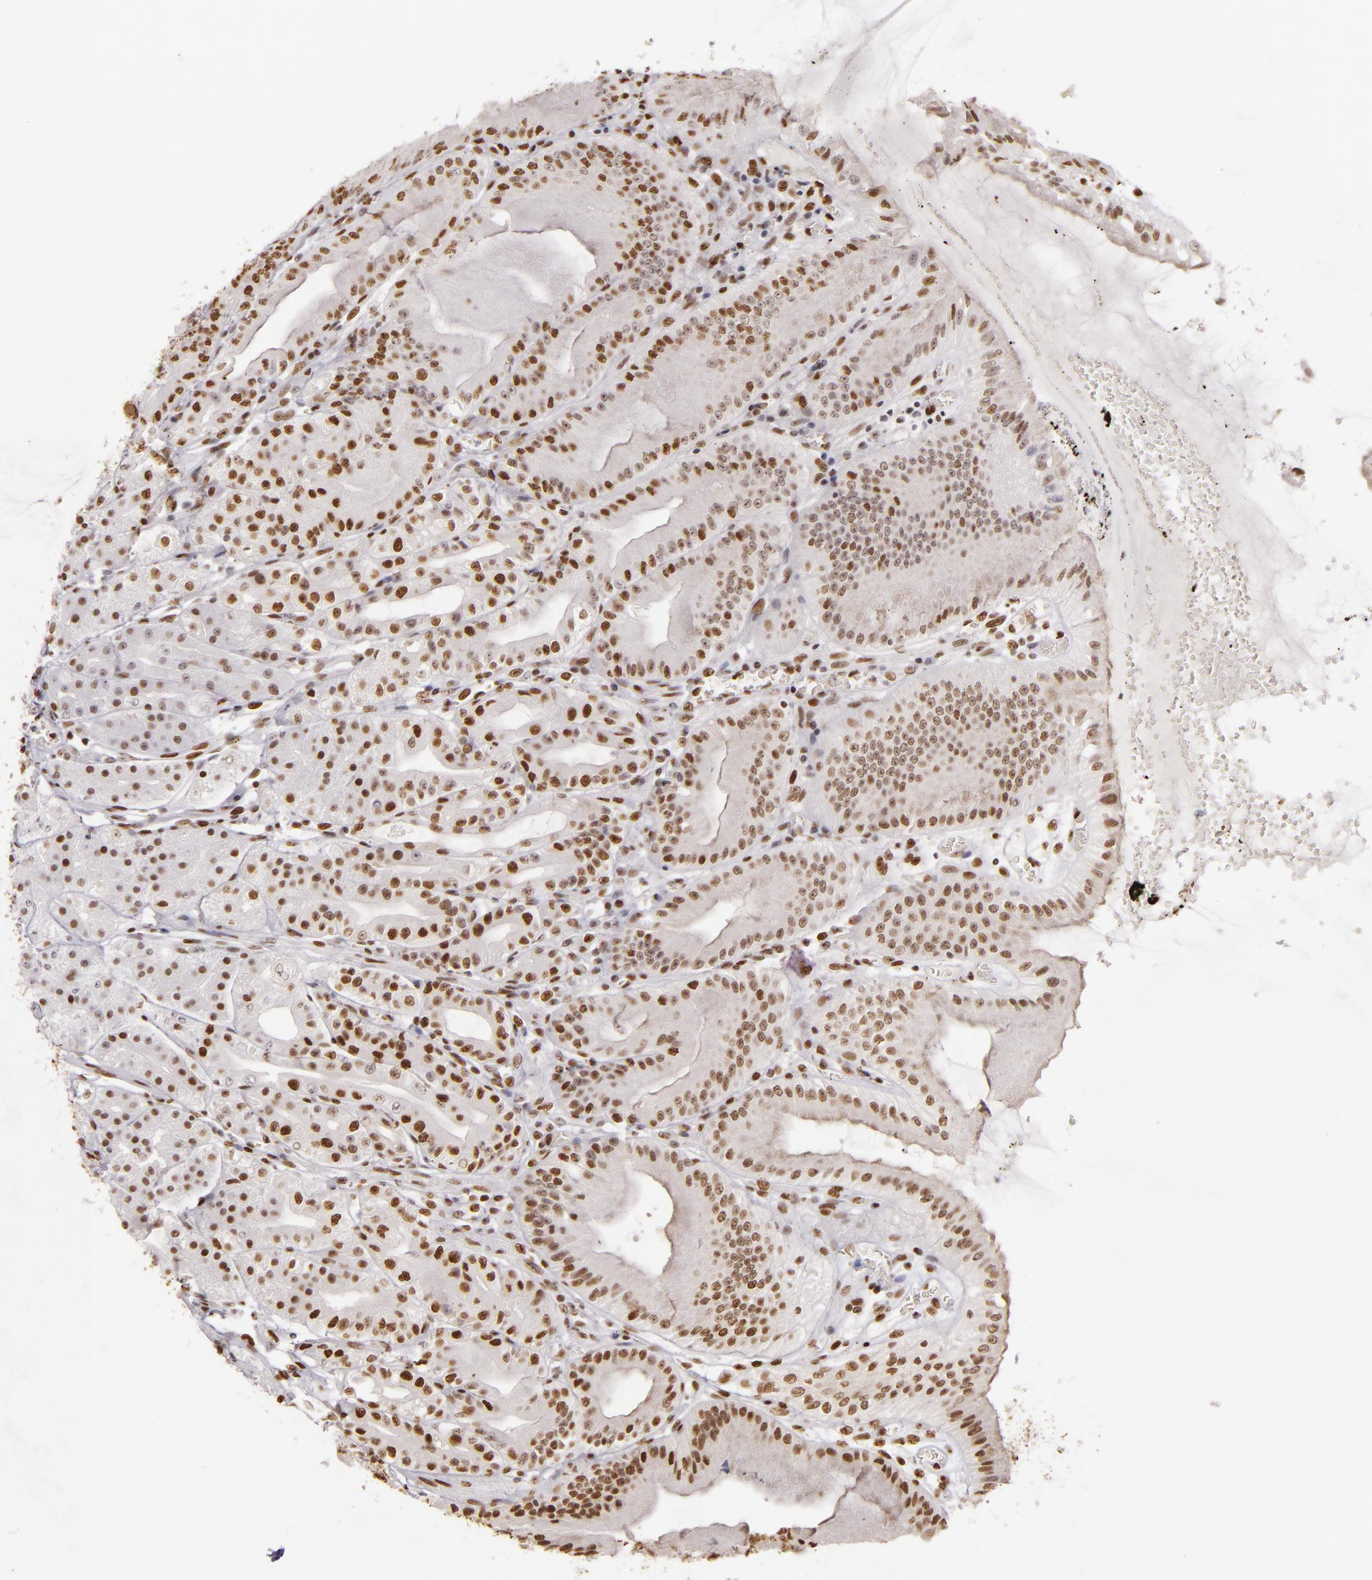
{"staining": {"intensity": "moderate", "quantity": ">75%", "location": "nuclear"}, "tissue": "stomach", "cell_type": "Glandular cells", "image_type": "normal", "snomed": [{"axis": "morphology", "description": "Normal tissue, NOS"}, {"axis": "topography", "description": "Stomach, lower"}], "caption": "DAB immunohistochemical staining of normal stomach demonstrates moderate nuclear protein expression in about >75% of glandular cells.", "gene": "PAPOLA", "patient": {"sex": "male", "age": 71}}